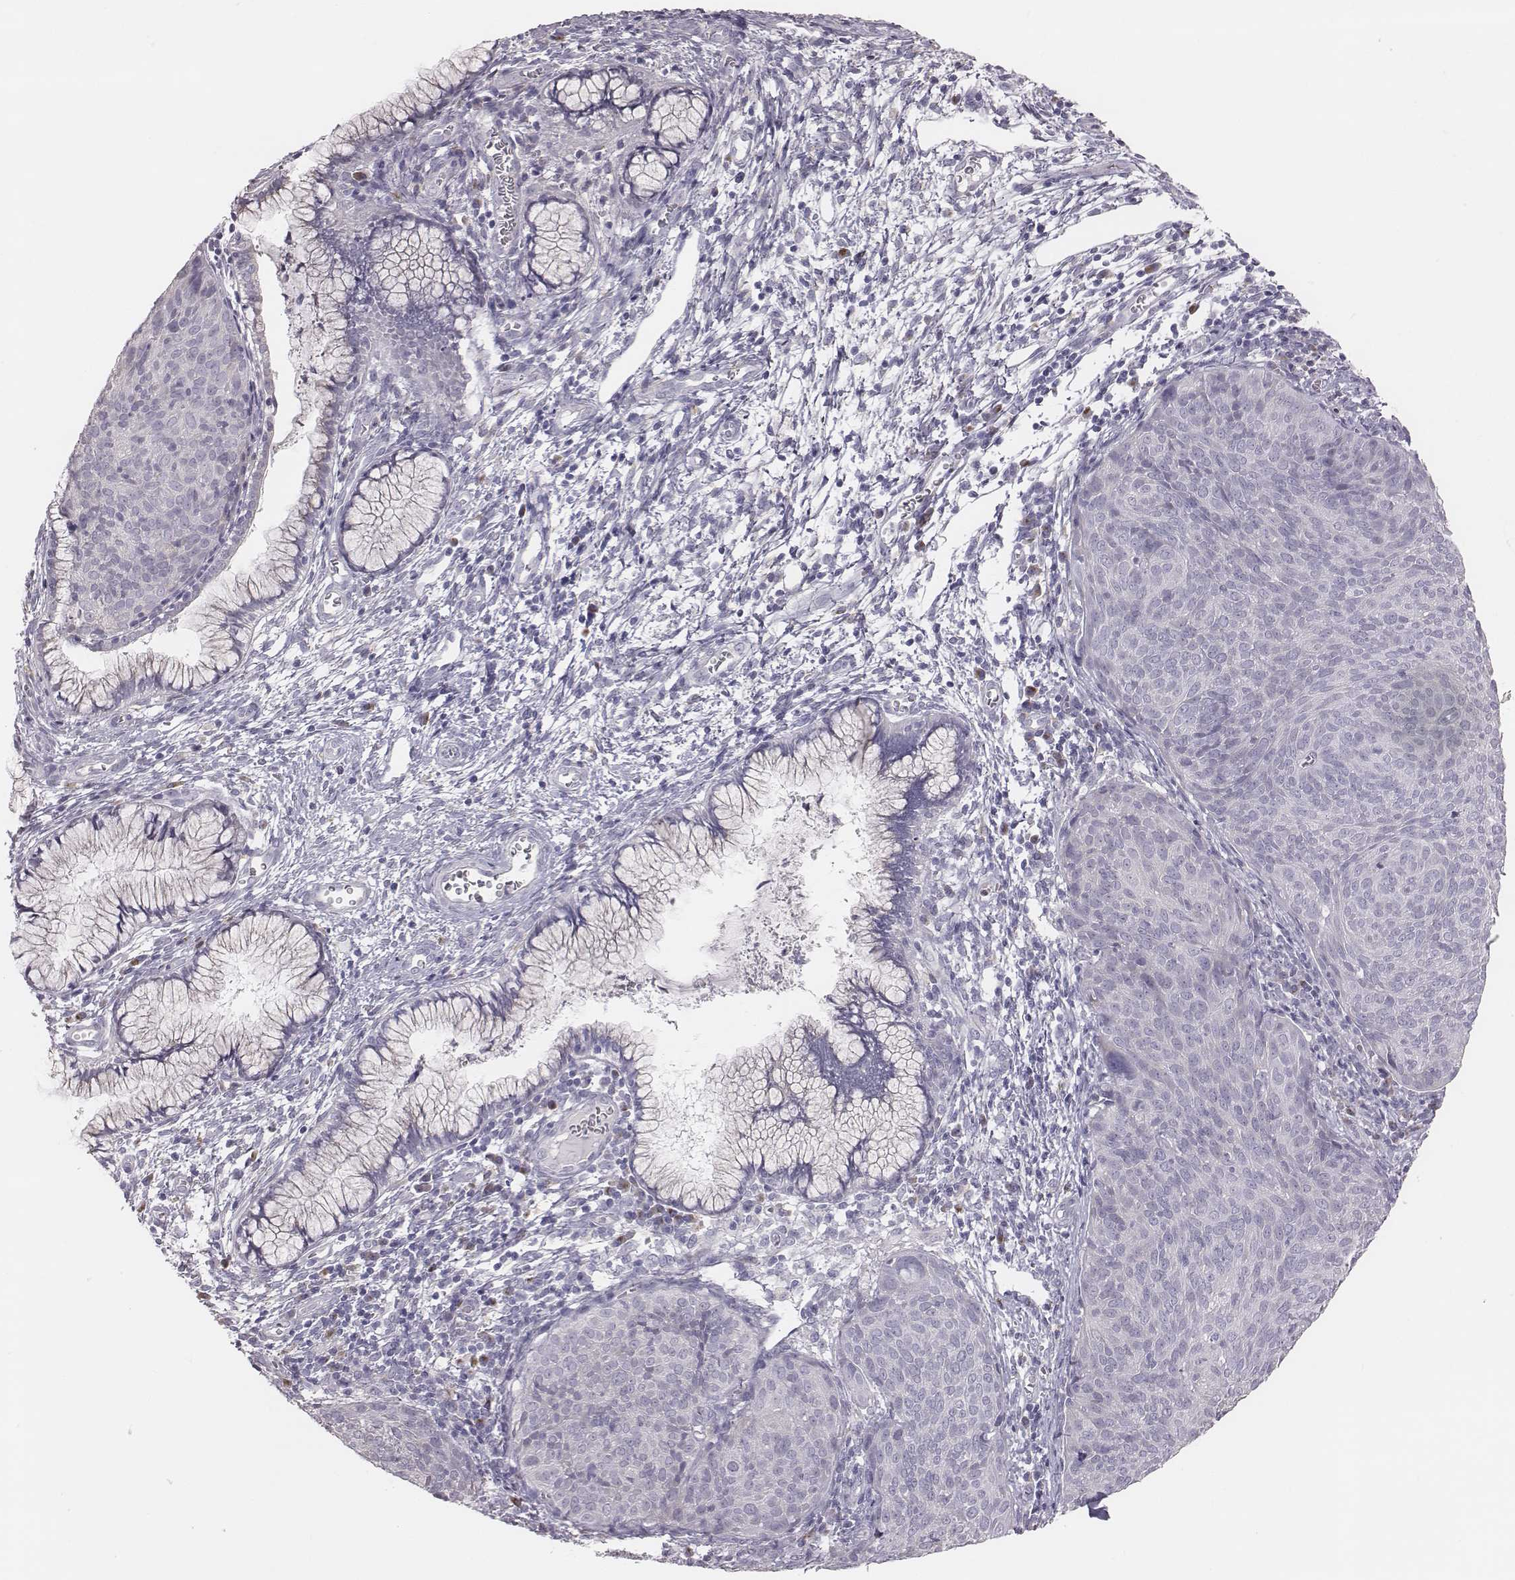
{"staining": {"intensity": "negative", "quantity": "none", "location": "none"}, "tissue": "cervical cancer", "cell_type": "Tumor cells", "image_type": "cancer", "snomed": [{"axis": "morphology", "description": "Squamous cell carcinoma, NOS"}, {"axis": "topography", "description": "Cervix"}], "caption": "Photomicrograph shows no significant protein staining in tumor cells of squamous cell carcinoma (cervical).", "gene": "C6orf58", "patient": {"sex": "female", "age": 39}}